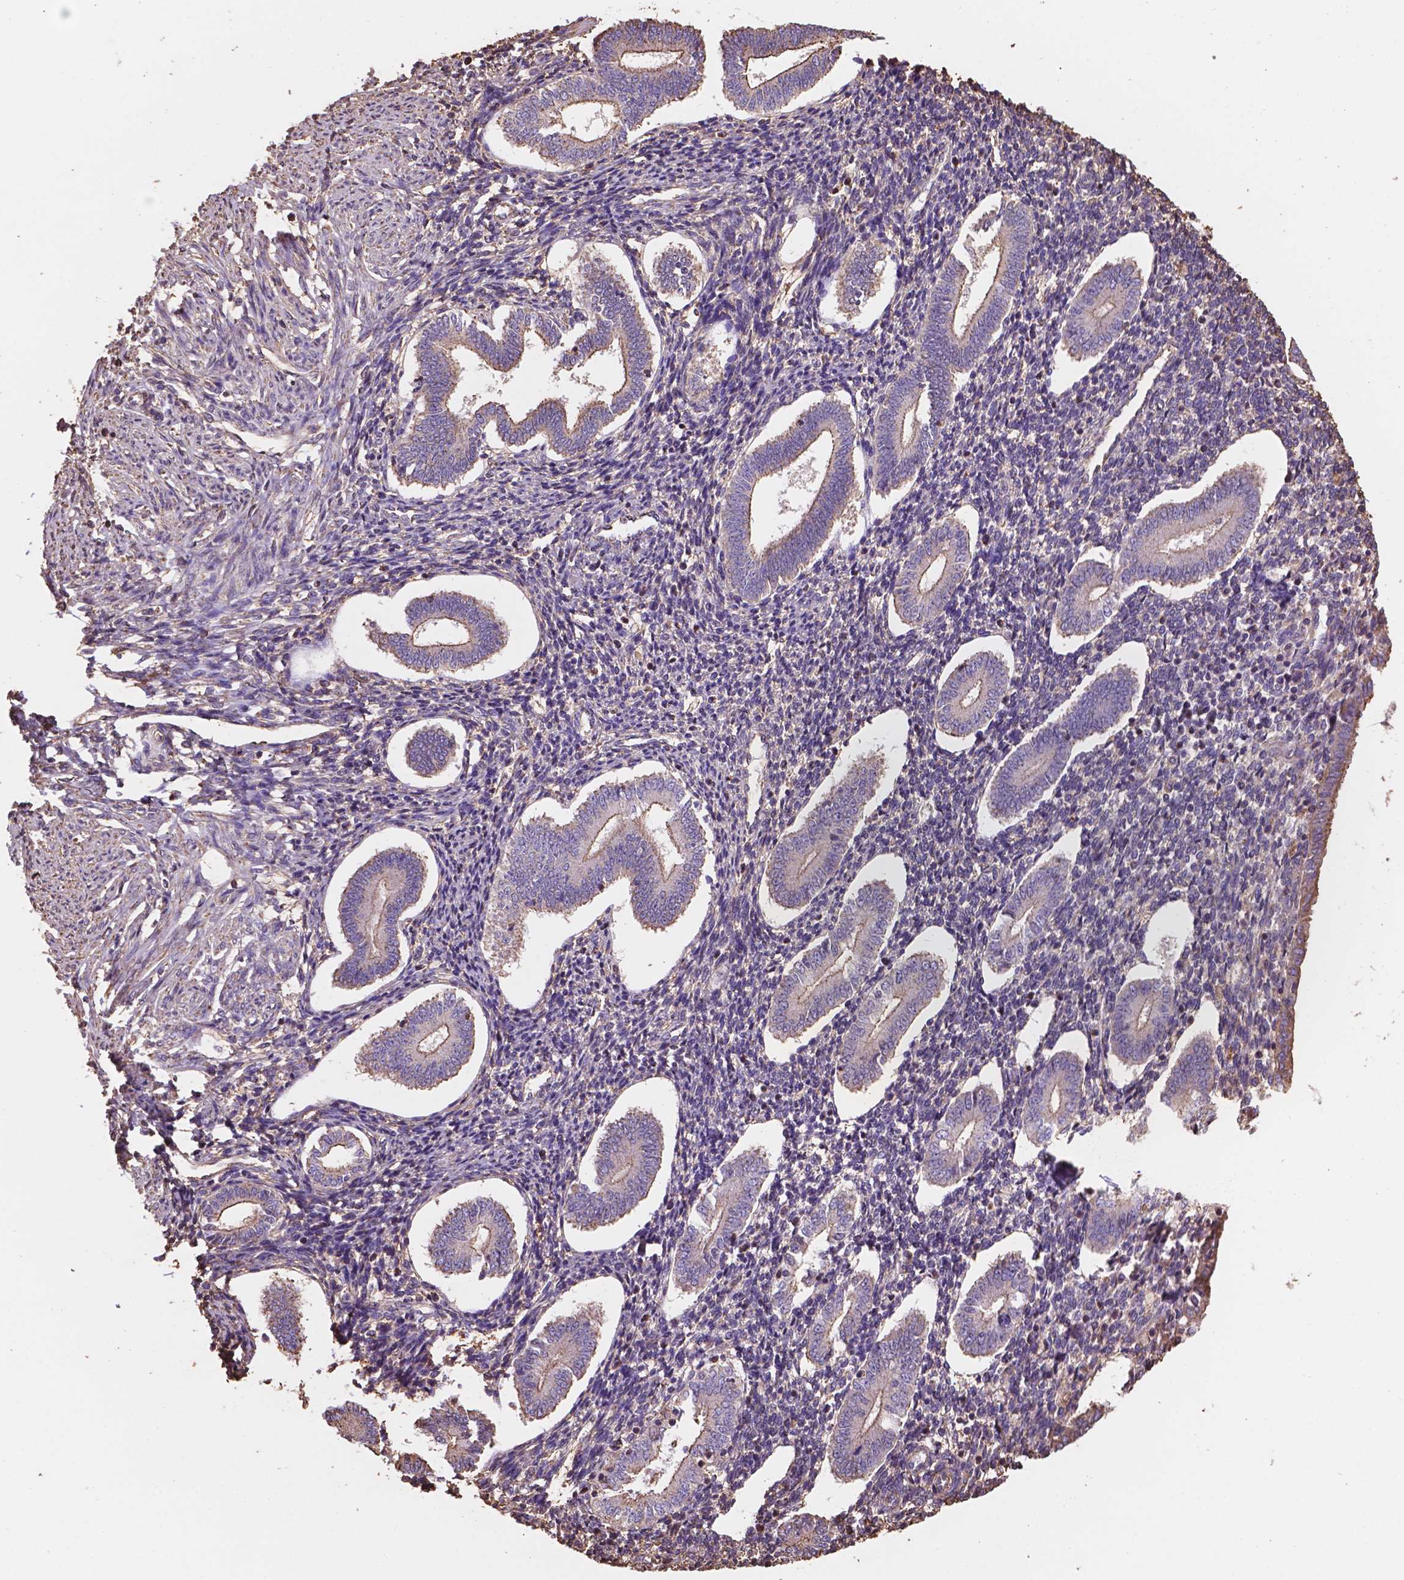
{"staining": {"intensity": "negative", "quantity": "none", "location": "none"}, "tissue": "endometrium", "cell_type": "Cells in endometrial stroma", "image_type": "normal", "snomed": [{"axis": "morphology", "description": "Normal tissue, NOS"}, {"axis": "topography", "description": "Endometrium"}], "caption": "Immunohistochemistry of normal endometrium demonstrates no staining in cells in endometrial stroma.", "gene": "NIPA2", "patient": {"sex": "female", "age": 40}}